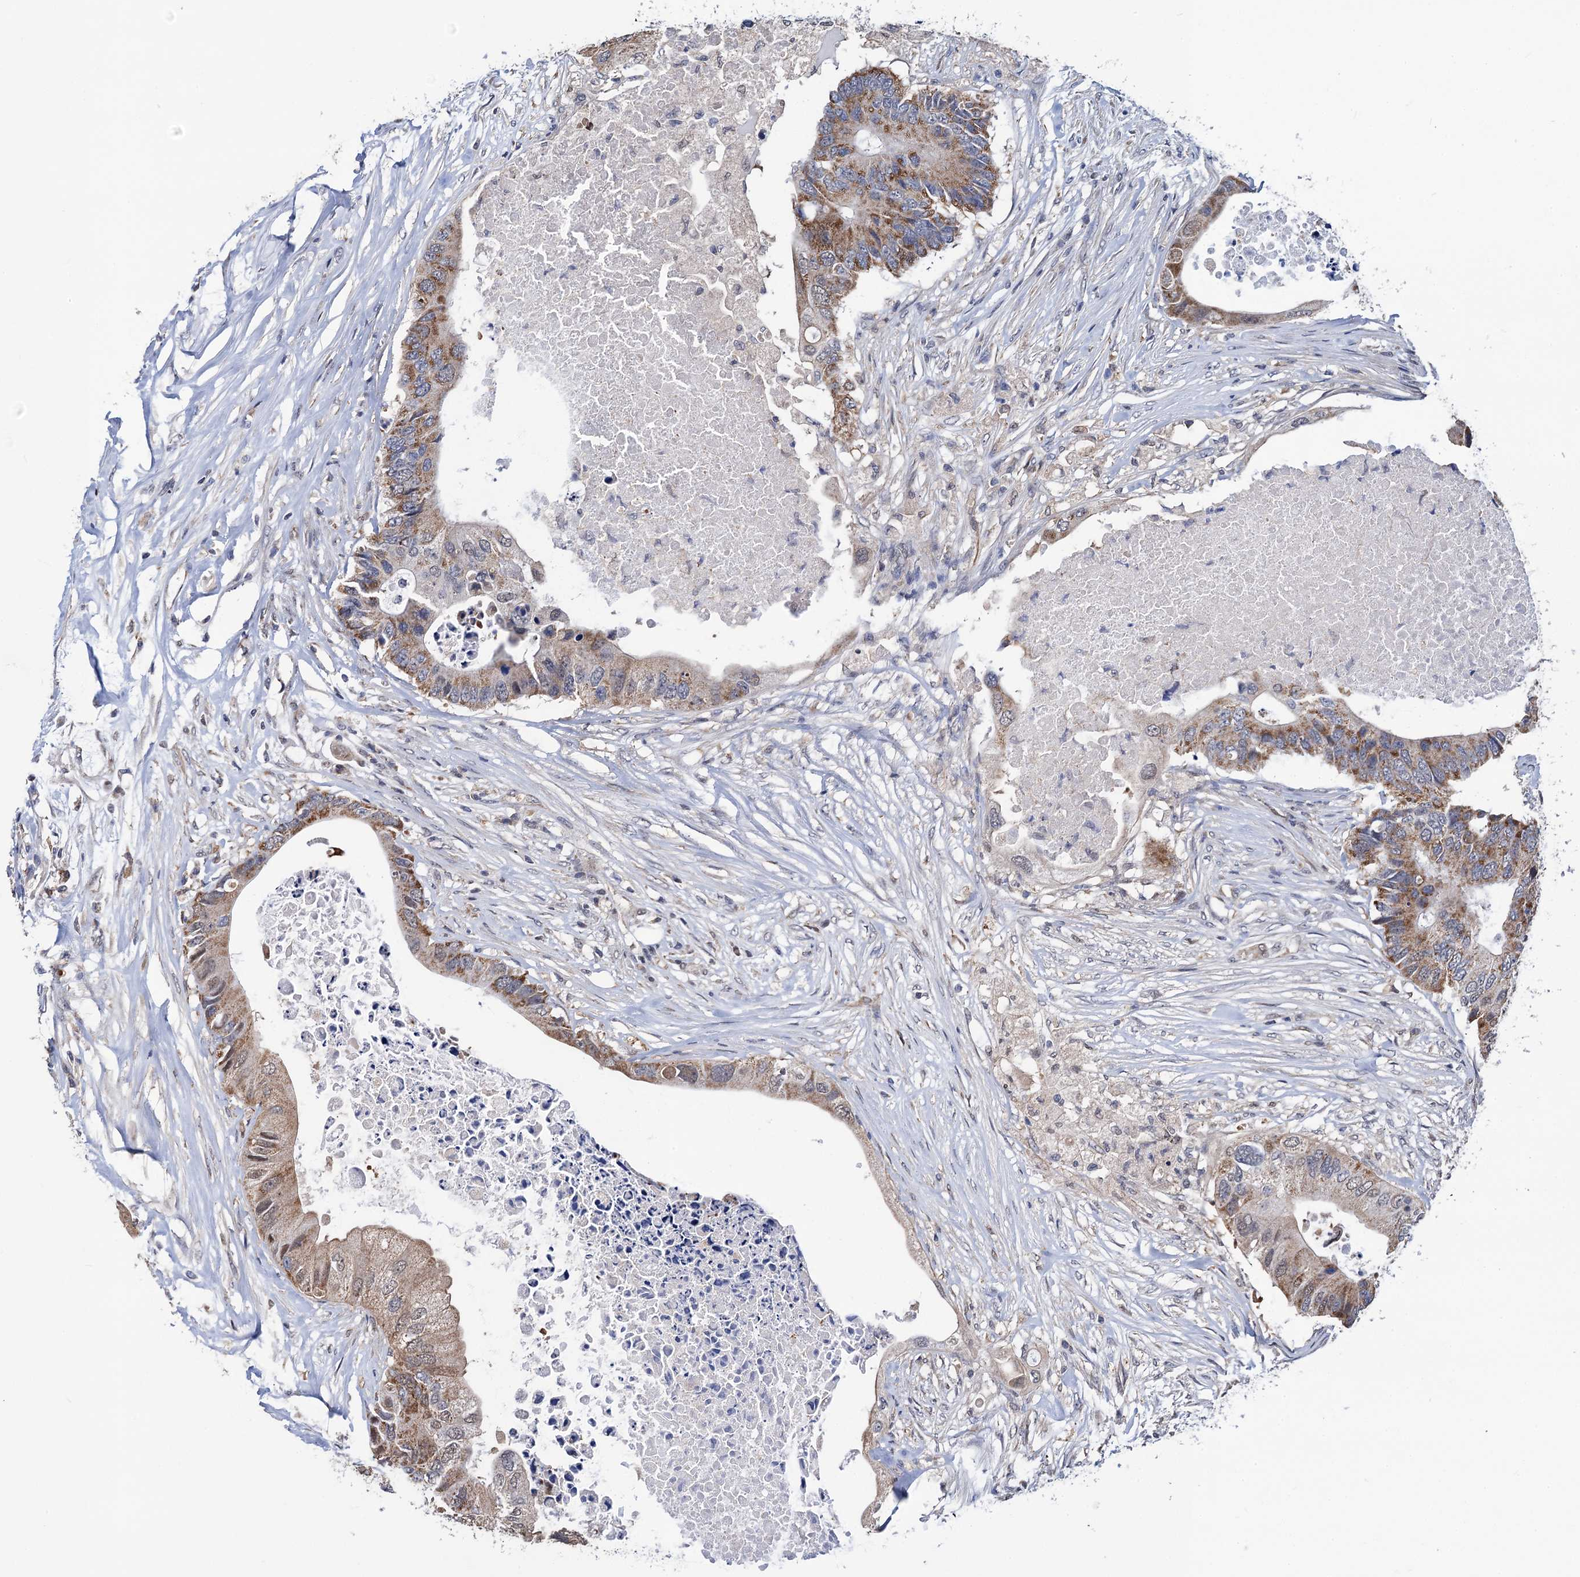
{"staining": {"intensity": "moderate", "quantity": ">75%", "location": "cytoplasmic/membranous"}, "tissue": "colorectal cancer", "cell_type": "Tumor cells", "image_type": "cancer", "snomed": [{"axis": "morphology", "description": "Adenocarcinoma, NOS"}, {"axis": "topography", "description": "Colon"}], "caption": "A brown stain shows moderate cytoplasmic/membranous expression of a protein in human adenocarcinoma (colorectal) tumor cells.", "gene": "PTCD3", "patient": {"sex": "male", "age": 71}}